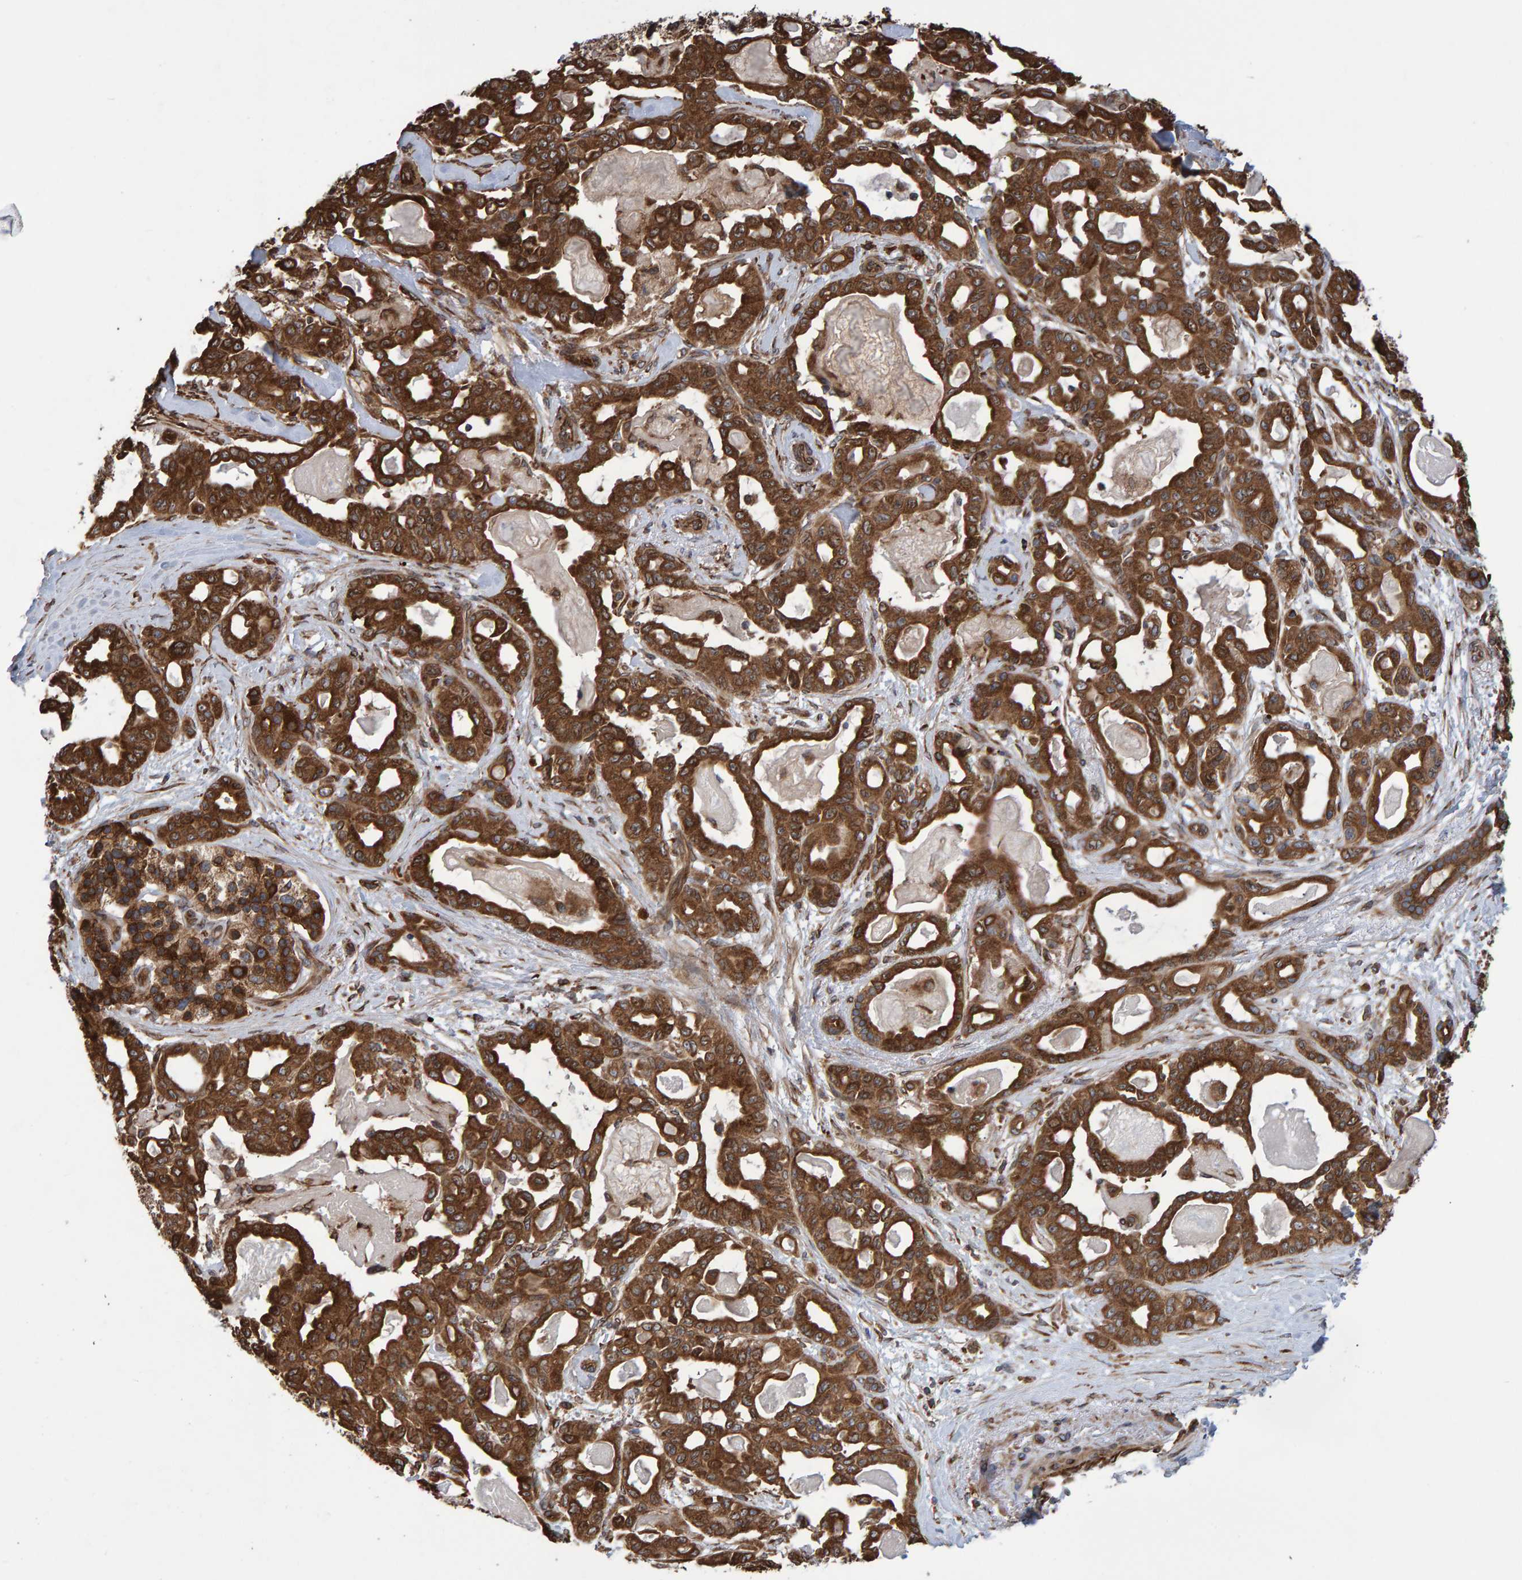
{"staining": {"intensity": "strong", "quantity": ">75%", "location": "cytoplasmic/membranous"}, "tissue": "pancreatic cancer", "cell_type": "Tumor cells", "image_type": "cancer", "snomed": [{"axis": "morphology", "description": "Adenocarcinoma, NOS"}, {"axis": "topography", "description": "Pancreas"}], "caption": "Pancreatic cancer stained for a protein reveals strong cytoplasmic/membranous positivity in tumor cells.", "gene": "FAM117A", "patient": {"sex": "male", "age": 63}}